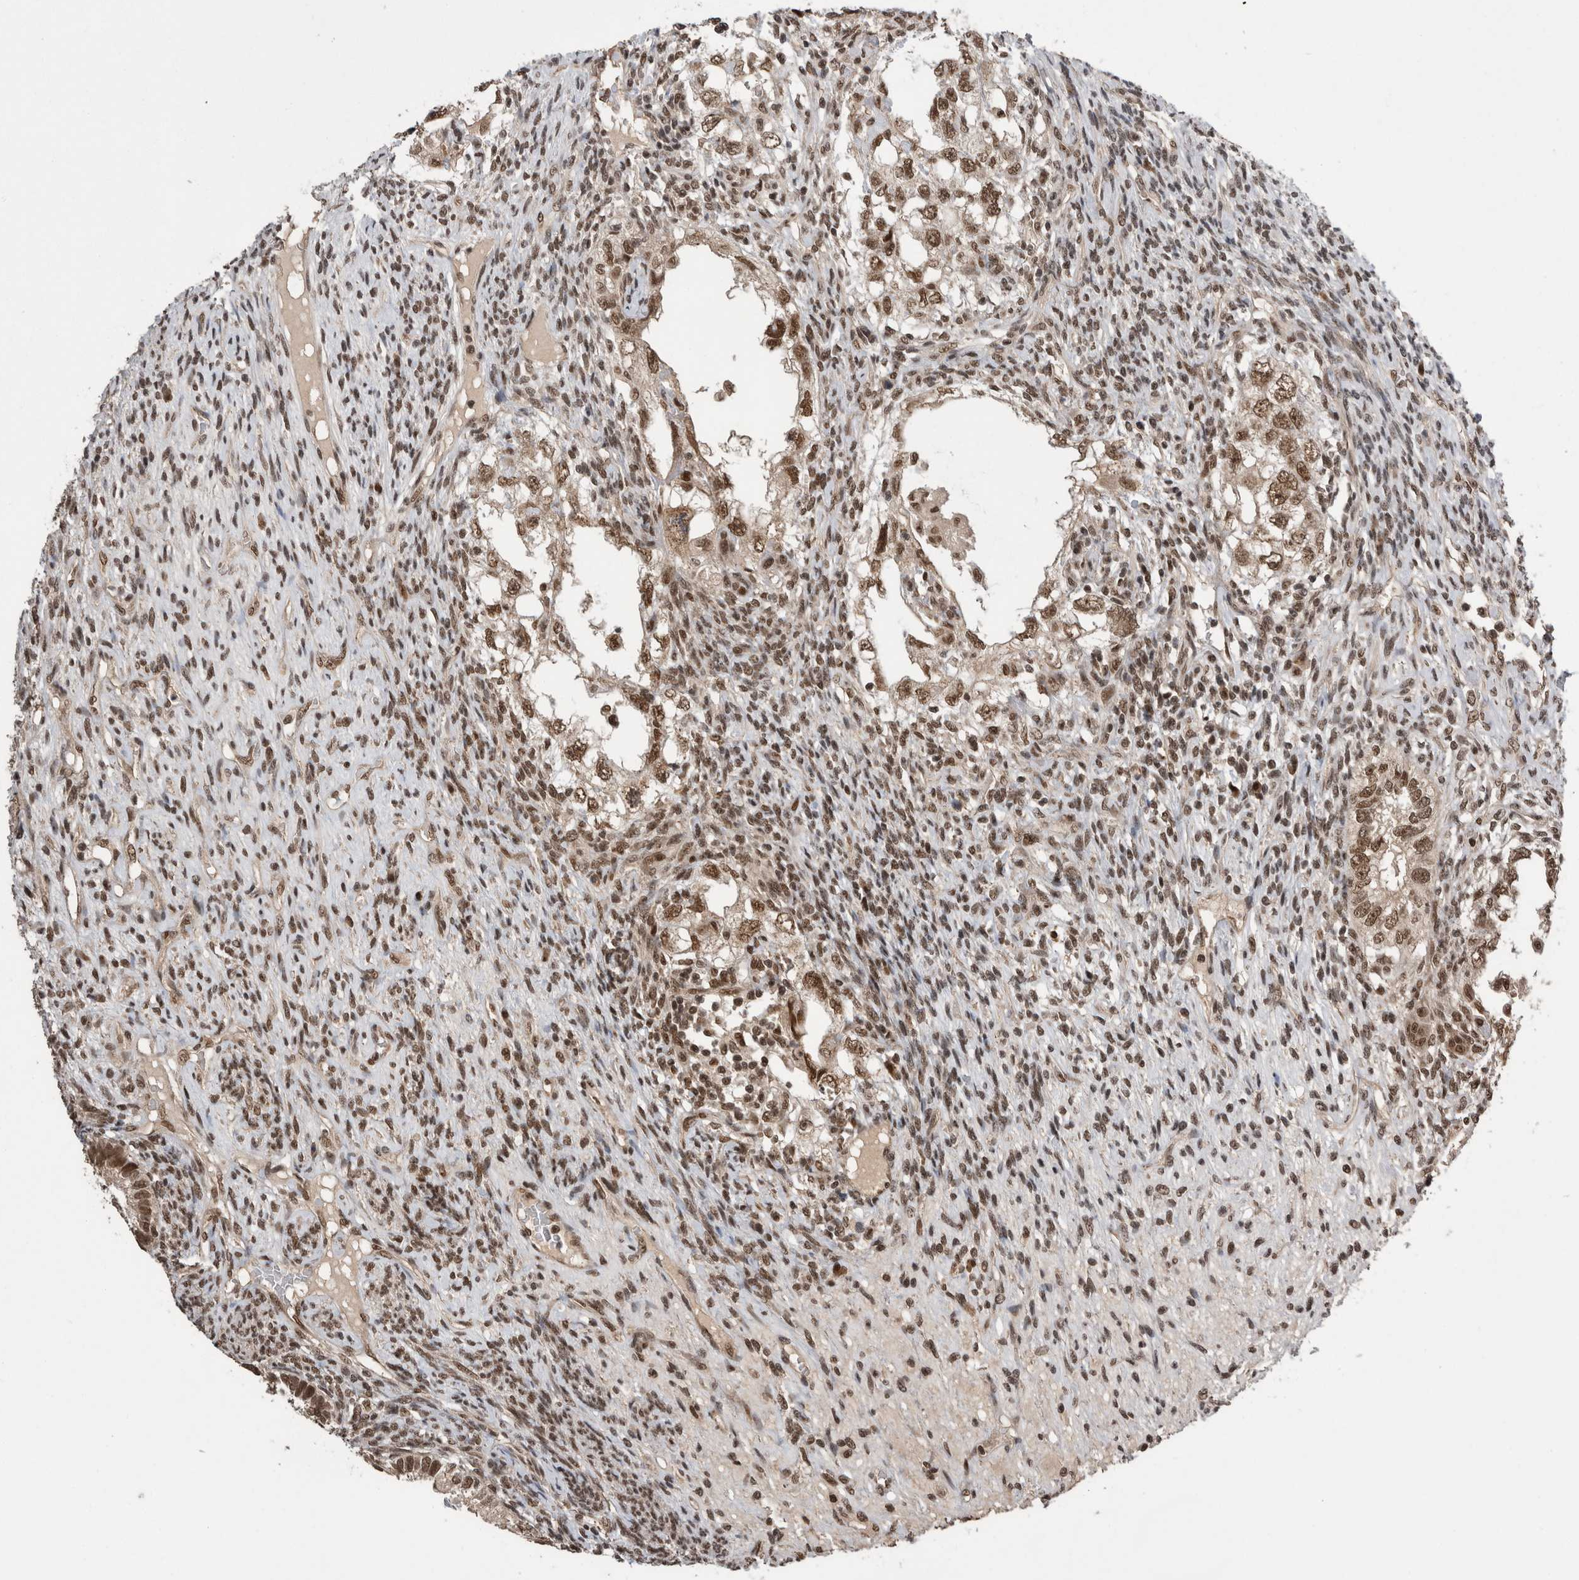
{"staining": {"intensity": "strong", "quantity": ">75%", "location": "nuclear"}, "tissue": "testis cancer", "cell_type": "Tumor cells", "image_type": "cancer", "snomed": [{"axis": "morphology", "description": "Seminoma, NOS"}, {"axis": "topography", "description": "Testis"}], "caption": "Testis cancer tissue exhibits strong nuclear positivity in approximately >75% of tumor cells", "gene": "CPSF2", "patient": {"sex": "male", "age": 28}}